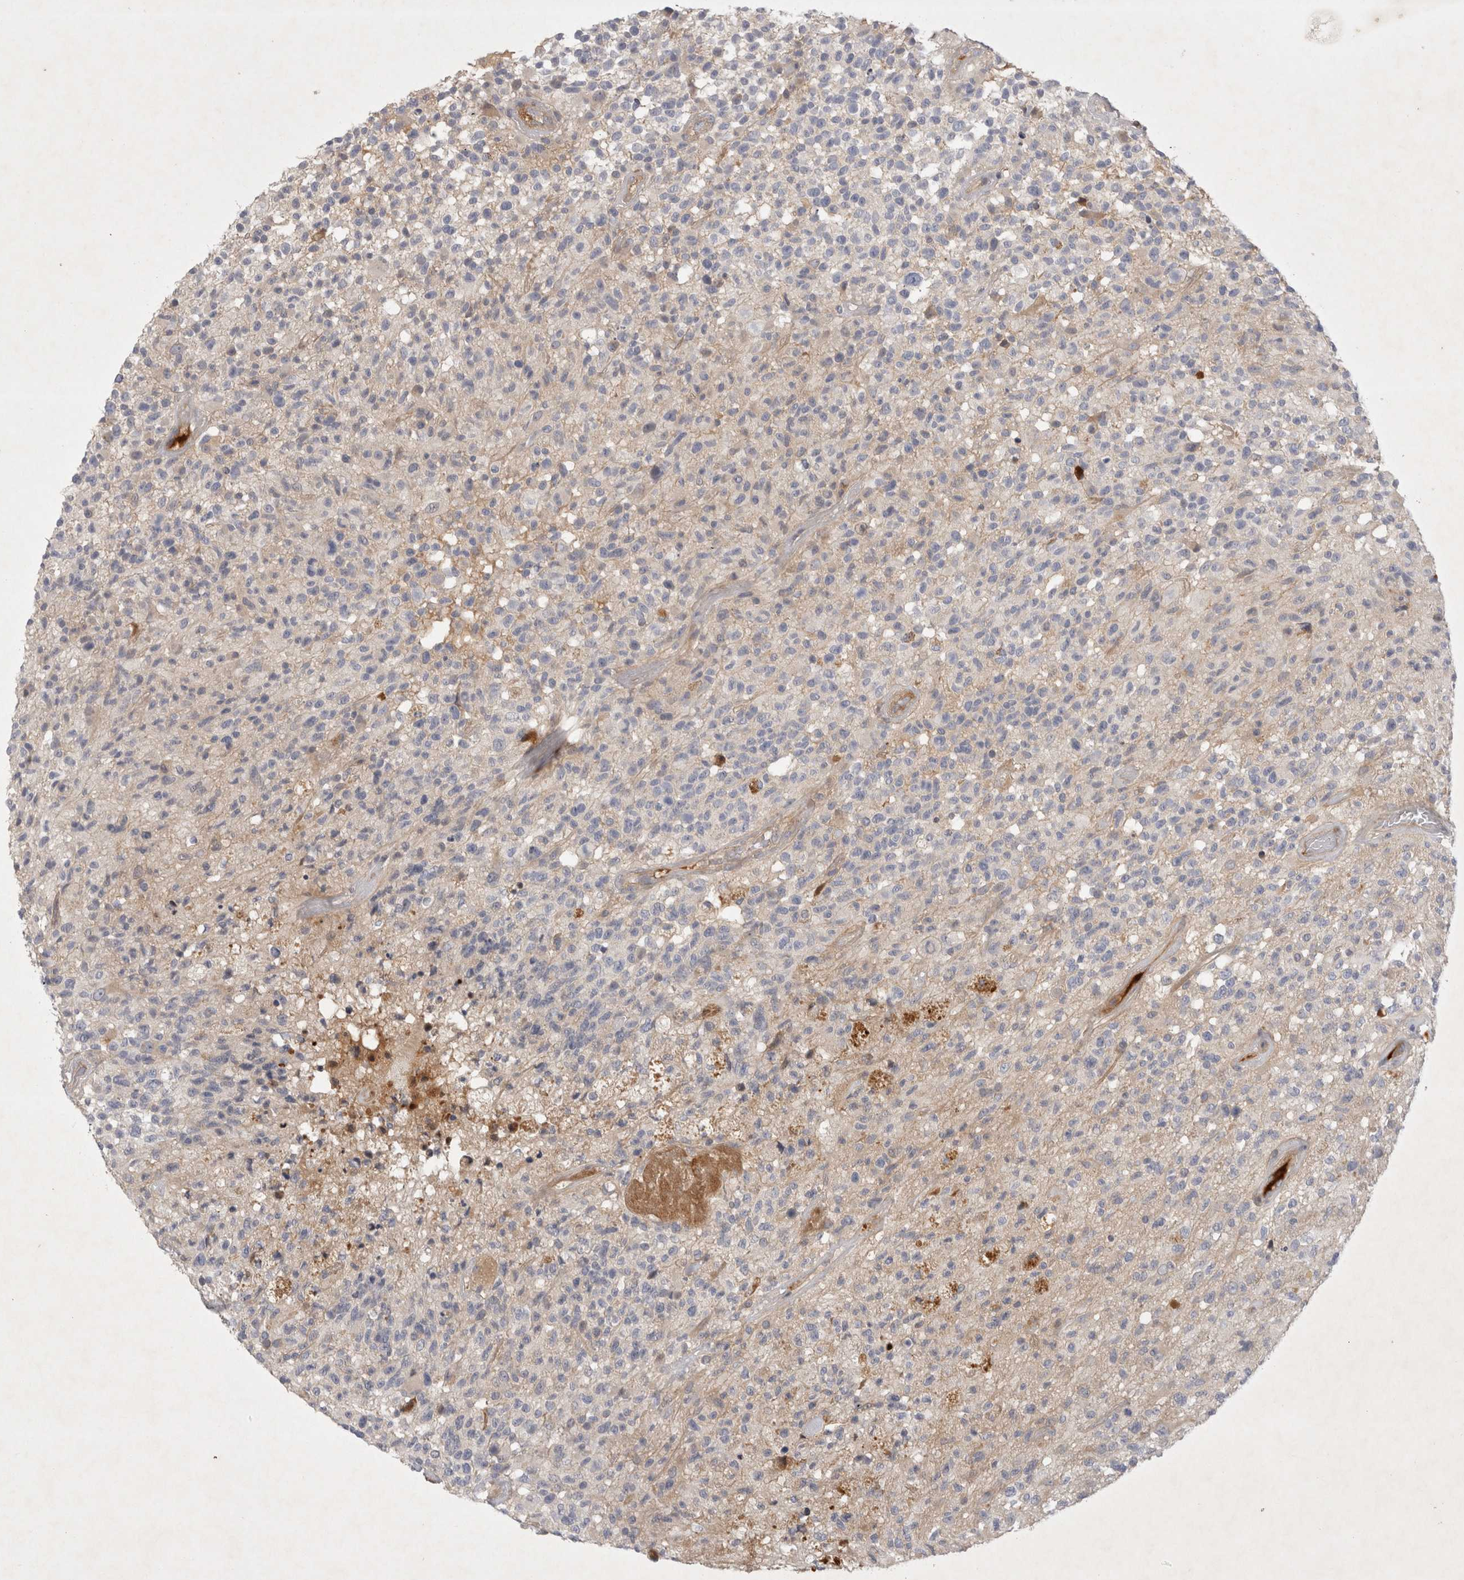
{"staining": {"intensity": "negative", "quantity": "none", "location": "none"}, "tissue": "glioma", "cell_type": "Tumor cells", "image_type": "cancer", "snomed": [{"axis": "morphology", "description": "Glioma, malignant, High grade"}, {"axis": "morphology", "description": "Glioblastoma, NOS"}, {"axis": "topography", "description": "Brain"}], "caption": "High power microscopy histopathology image of an immunohistochemistry (IHC) photomicrograph of malignant glioma (high-grade), revealing no significant staining in tumor cells.", "gene": "BZW2", "patient": {"sex": "male", "age": 60}}